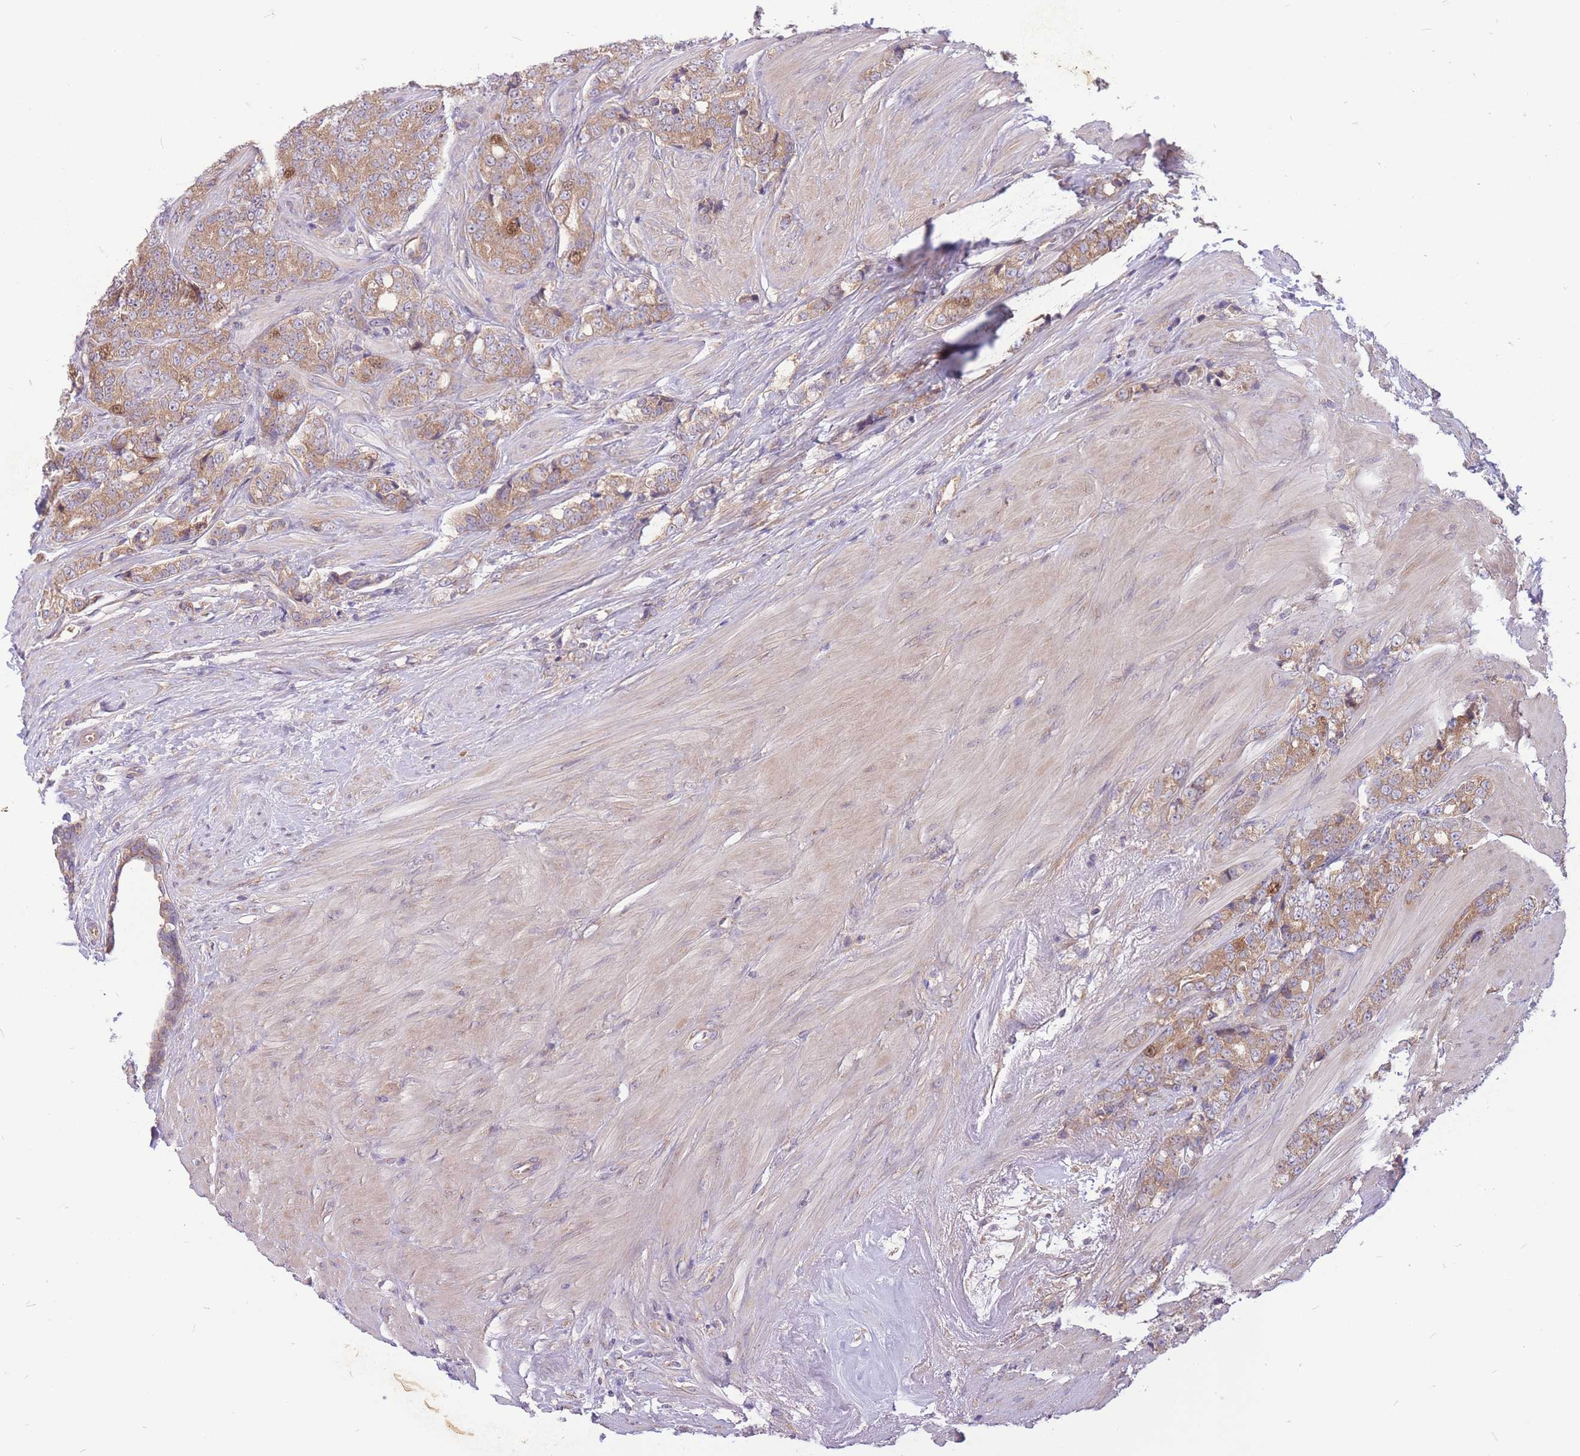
{"staining": {"intensity": "moderate", "quantity": ">75%", "location": "cytoplasmic/membranous"}, "tissue": "prostate cancer", "cell_type": "Tumor cells", "image_type": "cancer", "snomed": [{"axis": "morphology", "description": "Adenocarcinoma, High grade"}, {"axis": "topography", "description": "Prostate"}], "caption": "Immunohistochemistry micrograph of neoplastic tissue: prostate cancer stained using immunohistochemistry (IHC) shows medium levels of moderate protein expression localized specifically in the cytoplasmic/membranous of tumor cells, appearing as a cytoplasmic/membranous brown color.", "gene": "GMNN", "patient": {"sex": "male", "age": 62}}